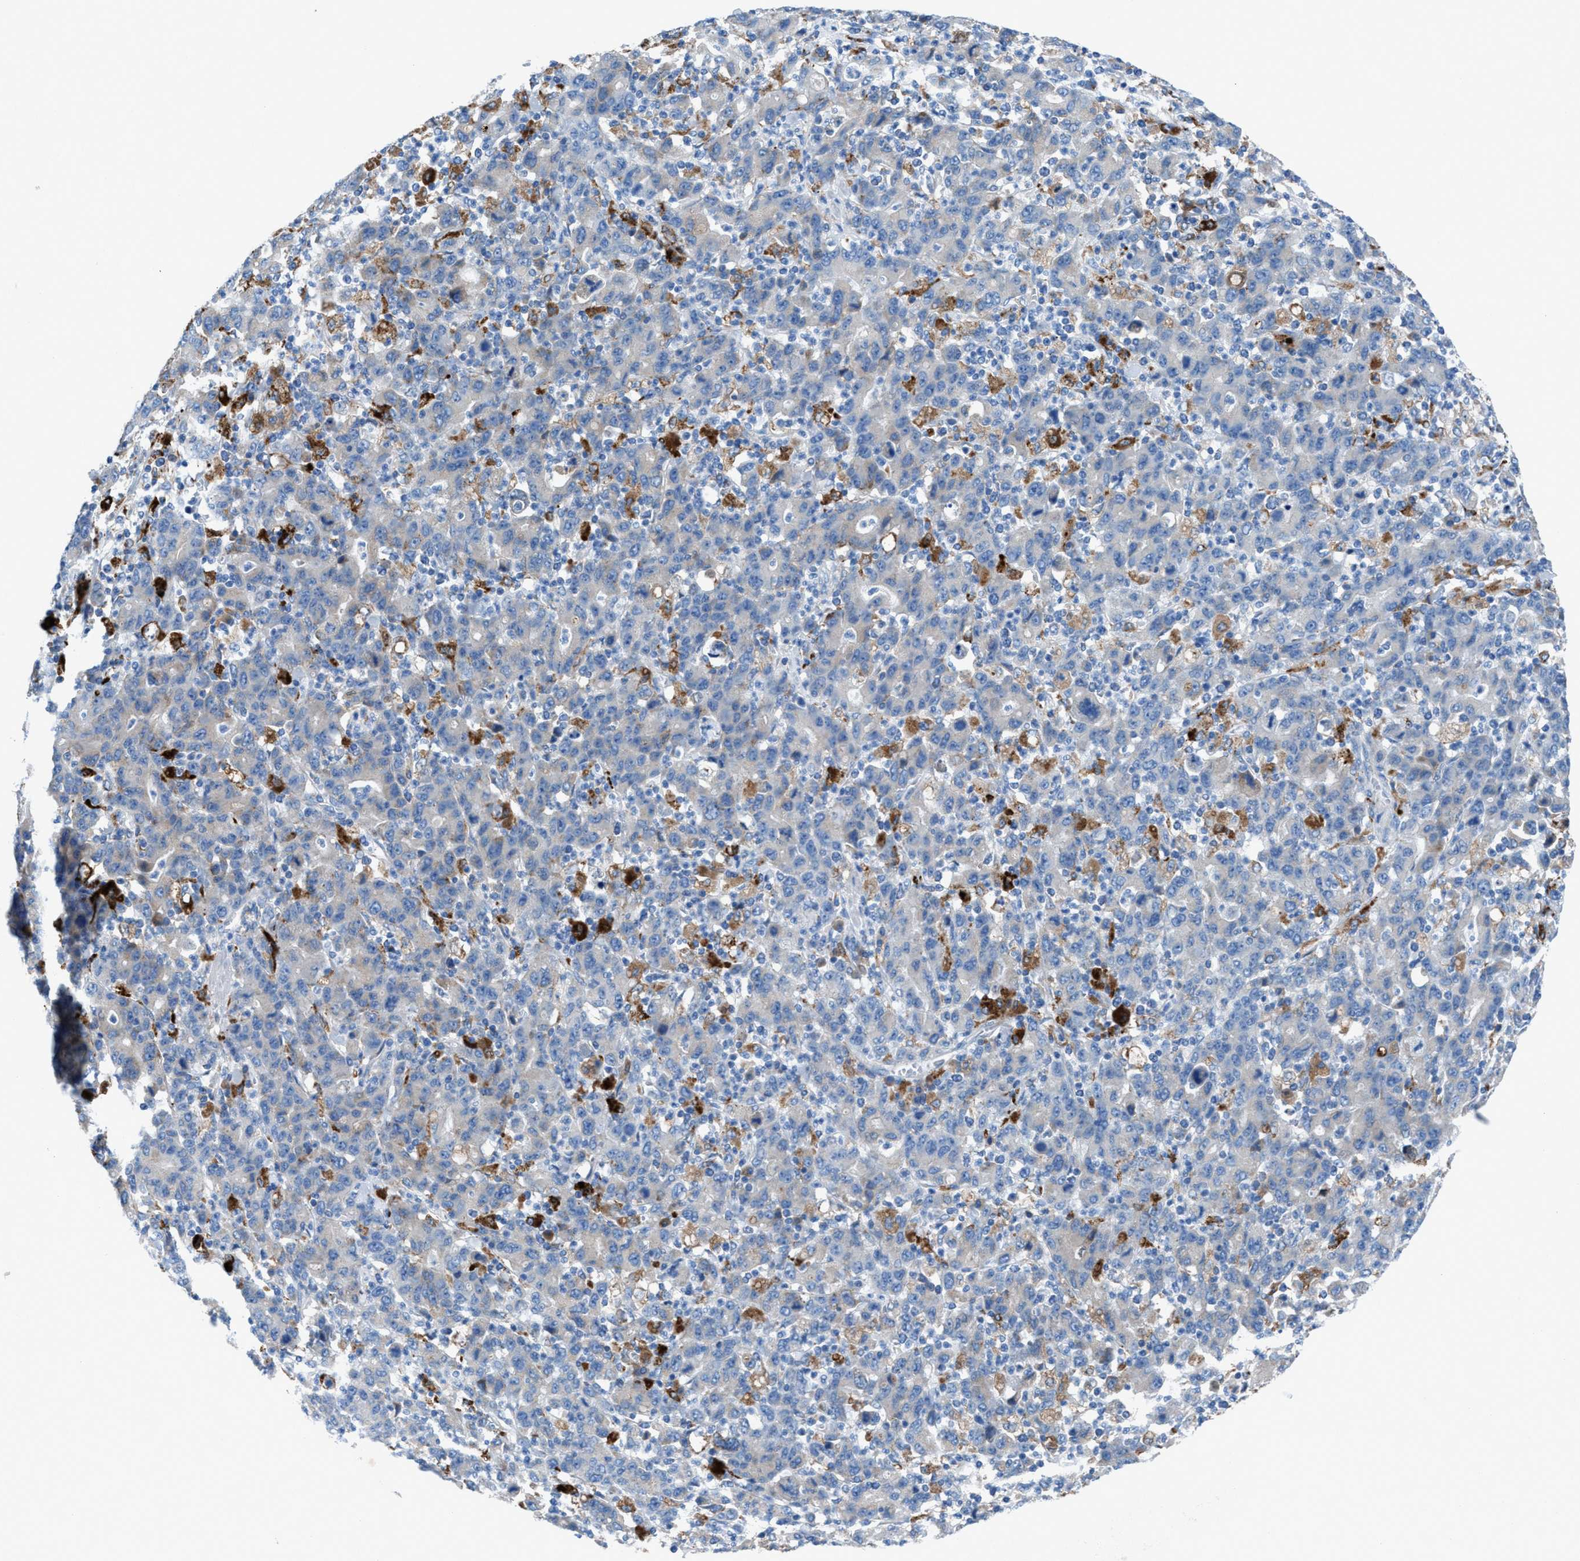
{"staining": {"intensity": "negative", "quantity": "none", "location": "none"}, "tissue": "stomach cancer", "cell_type": "Tumor cells", "image_type": "cancer", "snomed": [{"axis": "morphology", "description": "Adenocarcinoma, NOS"}, {"axis": "topography", "description": "Stomach, upper"}], "caption": "A high-resolution histopathology image shows immunohistochemistry staining of stomach cancer, which displays no significant staining in tumor cells. (DAB immunohistochemistry, high magnification).", "gene": "CD1B", "patient": {"sex": "male", "age": 69}}